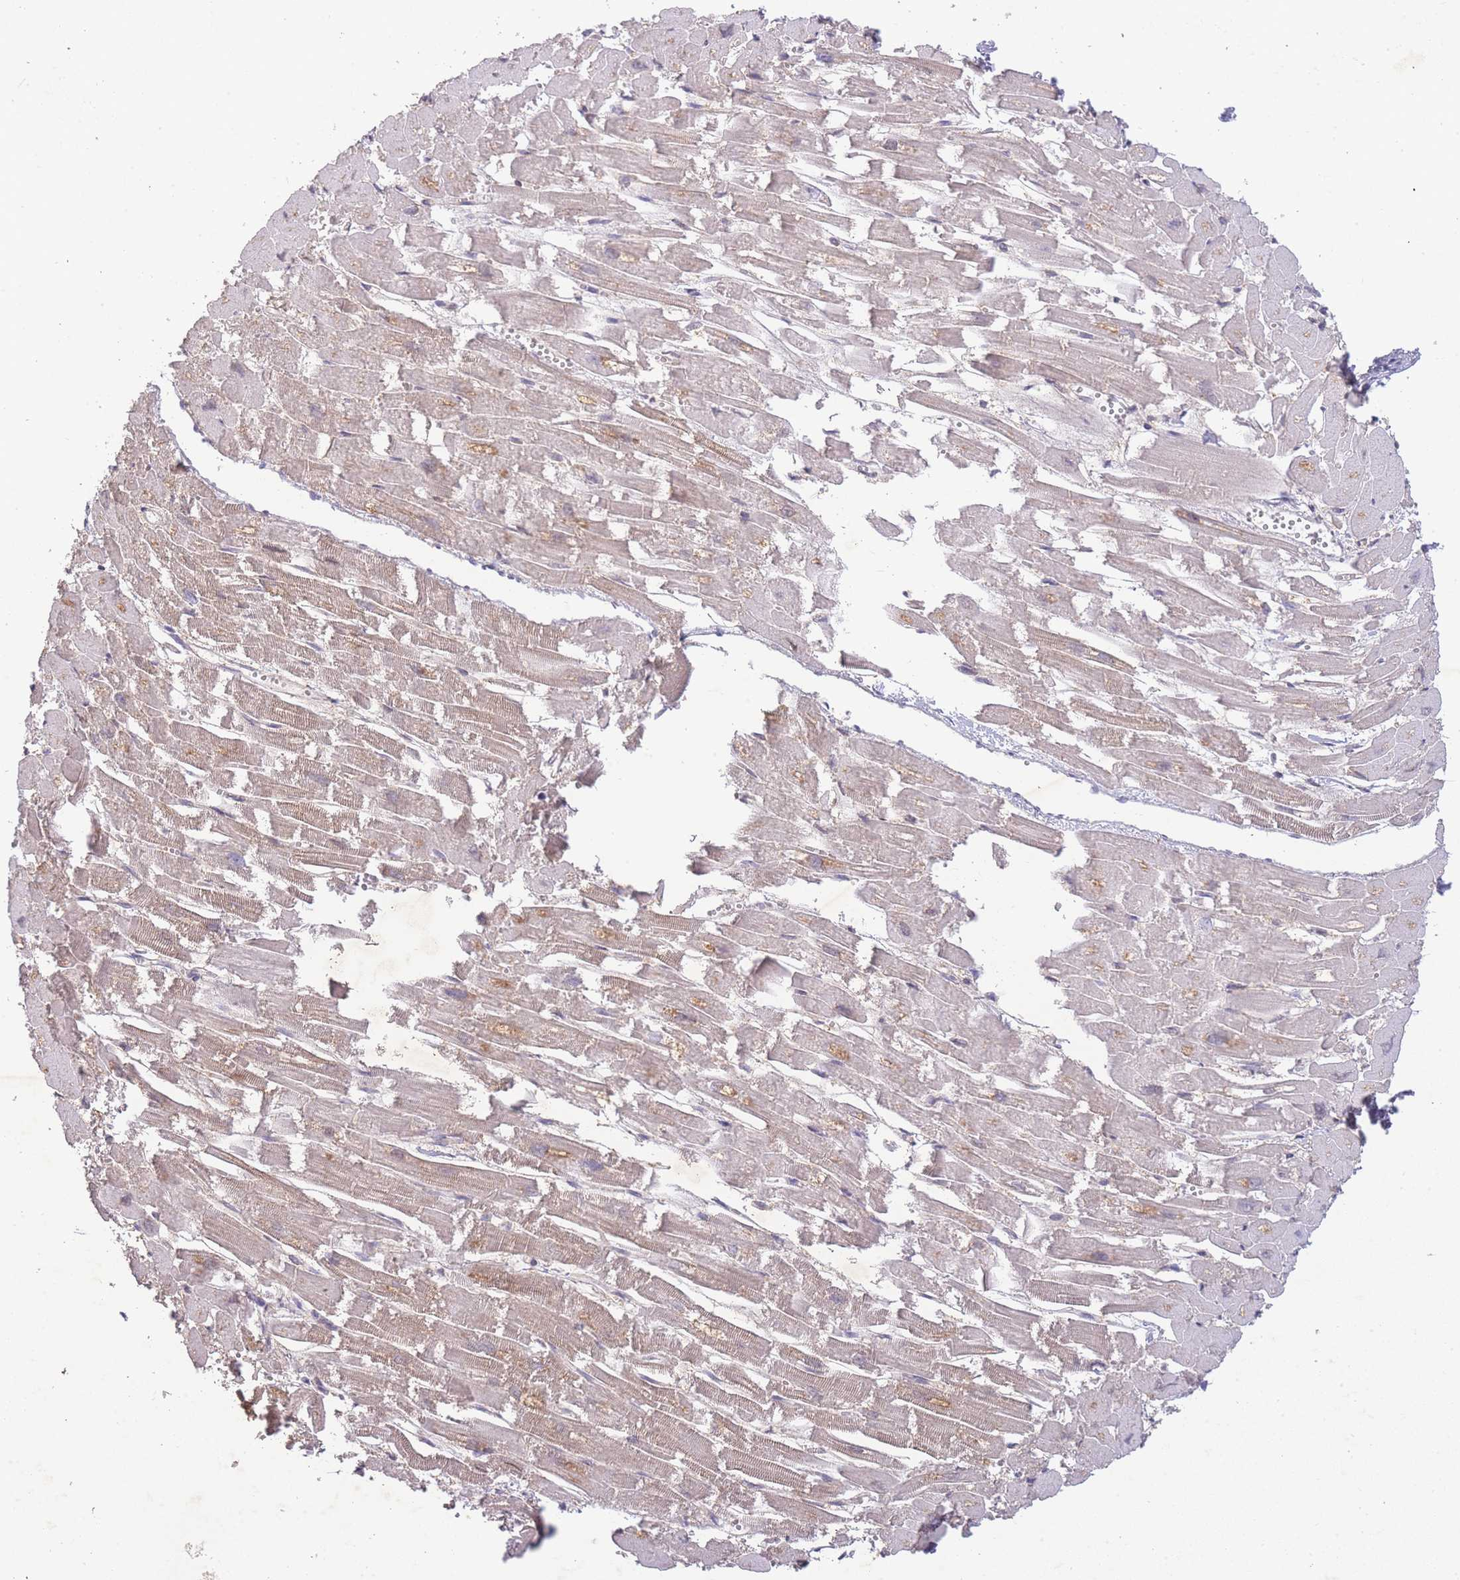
{"staining": {"intensity": "weak", "quantity": "25%-75%", "location": "cytoplasmic/membranous"}, "tissue": "heart muscle", "cell_type": "Cardiomyocytes", "image_type": "normal", "snomed": [{"axis": "morphology", "description": "Normal tissue, NOS"}, {"axis": "topography", "description": "Heart"}], "caption": "The micrograph shows immunohistochemical staining of benign heart muscle. There is weak cytoplasmic/membranous staining is identified in approximately 25%-75% of cardiomyocytes.", "gene": "RNF144B", "patient": {"sex": "male", "age": 54}}